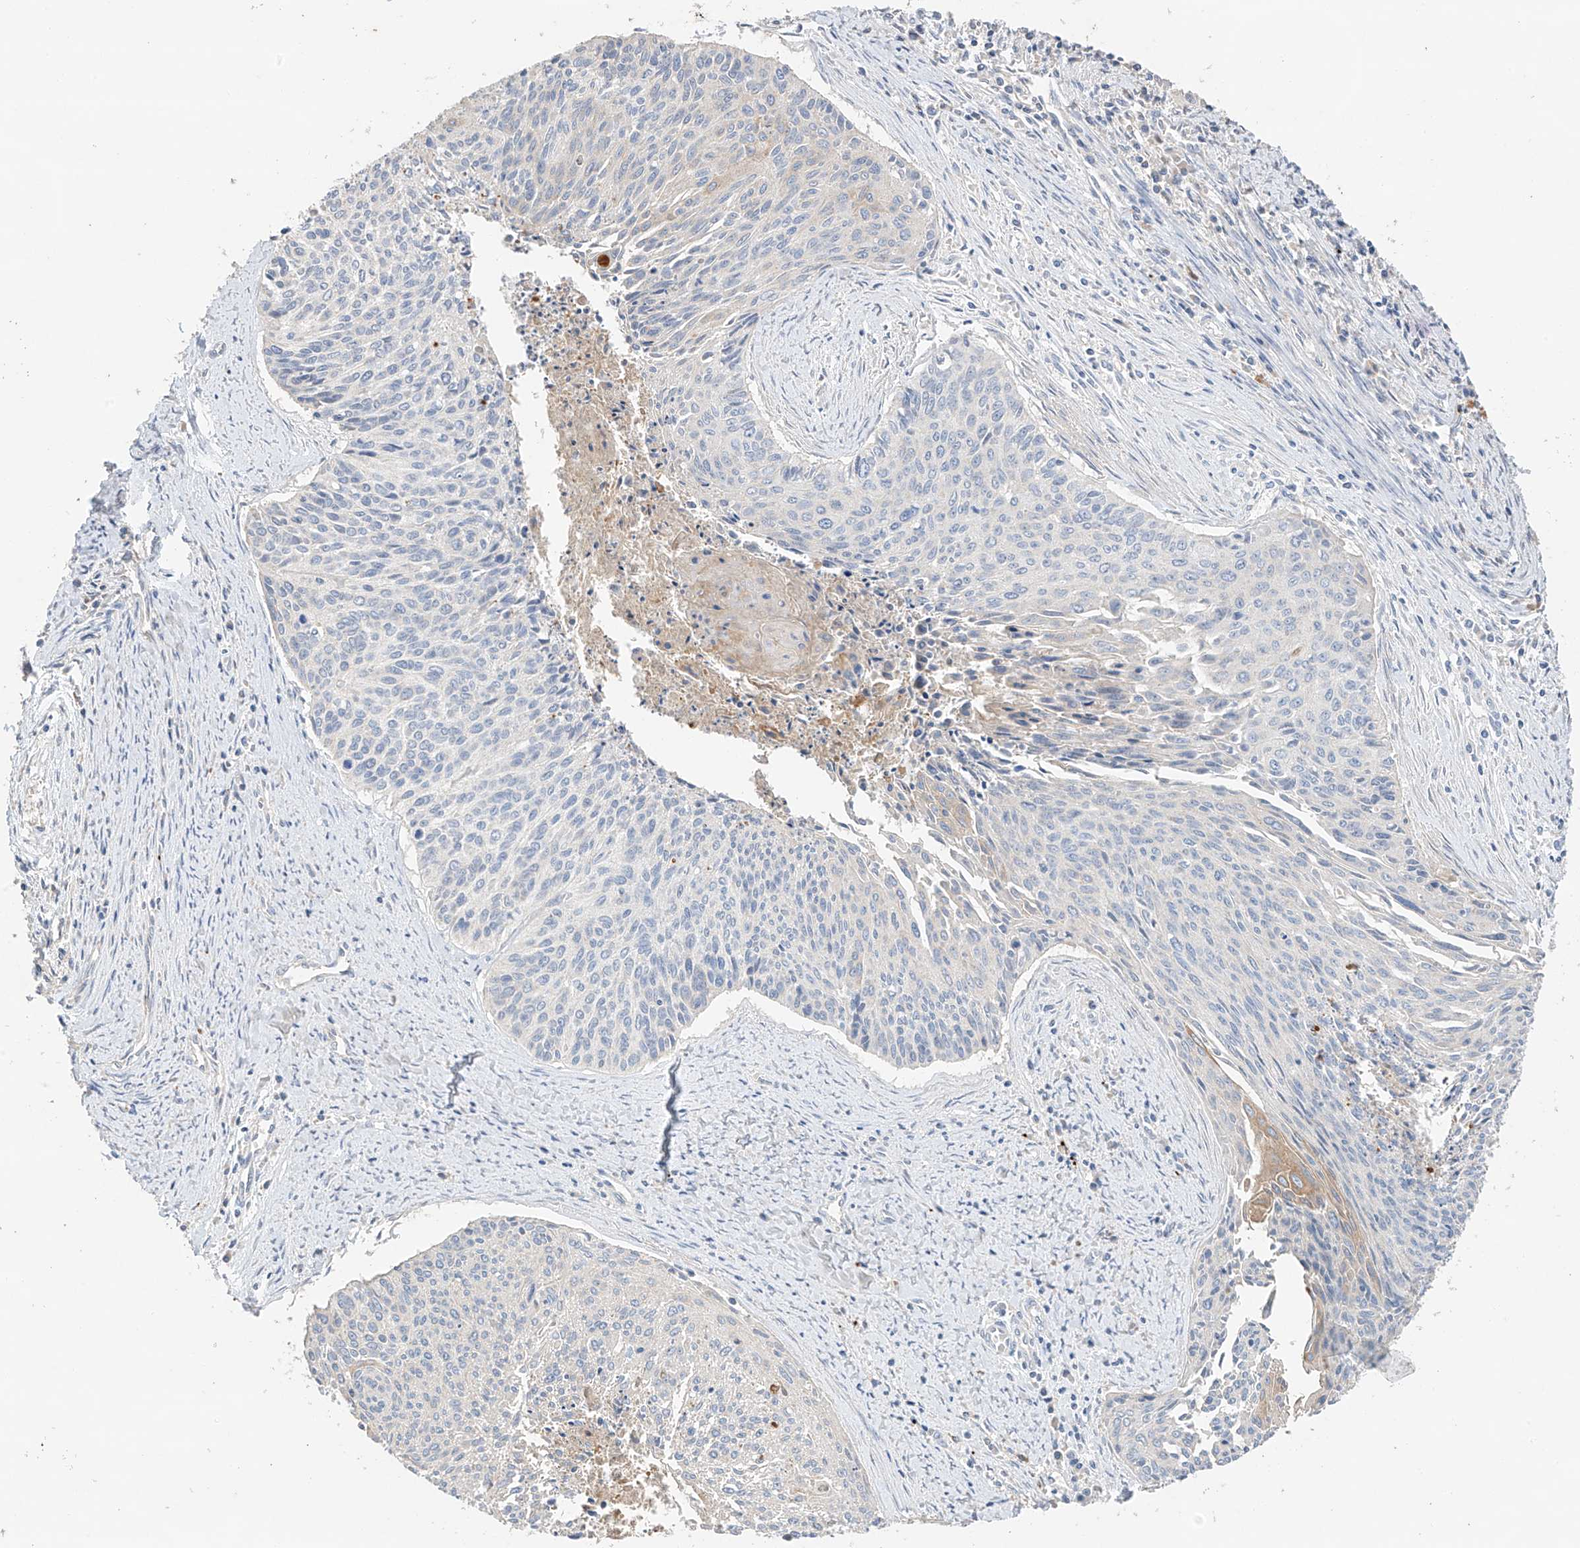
{"staining": {"intensity": "negative", "quantity": "none", "location": "none"}, "tissue": "cervical cancer", "cell_type": "Tumor cells", "image_type": "cancer", "snomed": [{"axis": "morphology", "description": "Squamous cell carcinoma, NOS"}, {"axis": "topography", "description": "Cervix"}], "caption": "Cervical cancer was stained to show a protein in brown. There is no significant staining in tumor cells. (IHC, brightfield microscopy, high magnification).", "gene": "CAPN13", "patient": {"sex": "female", "age": 55}}